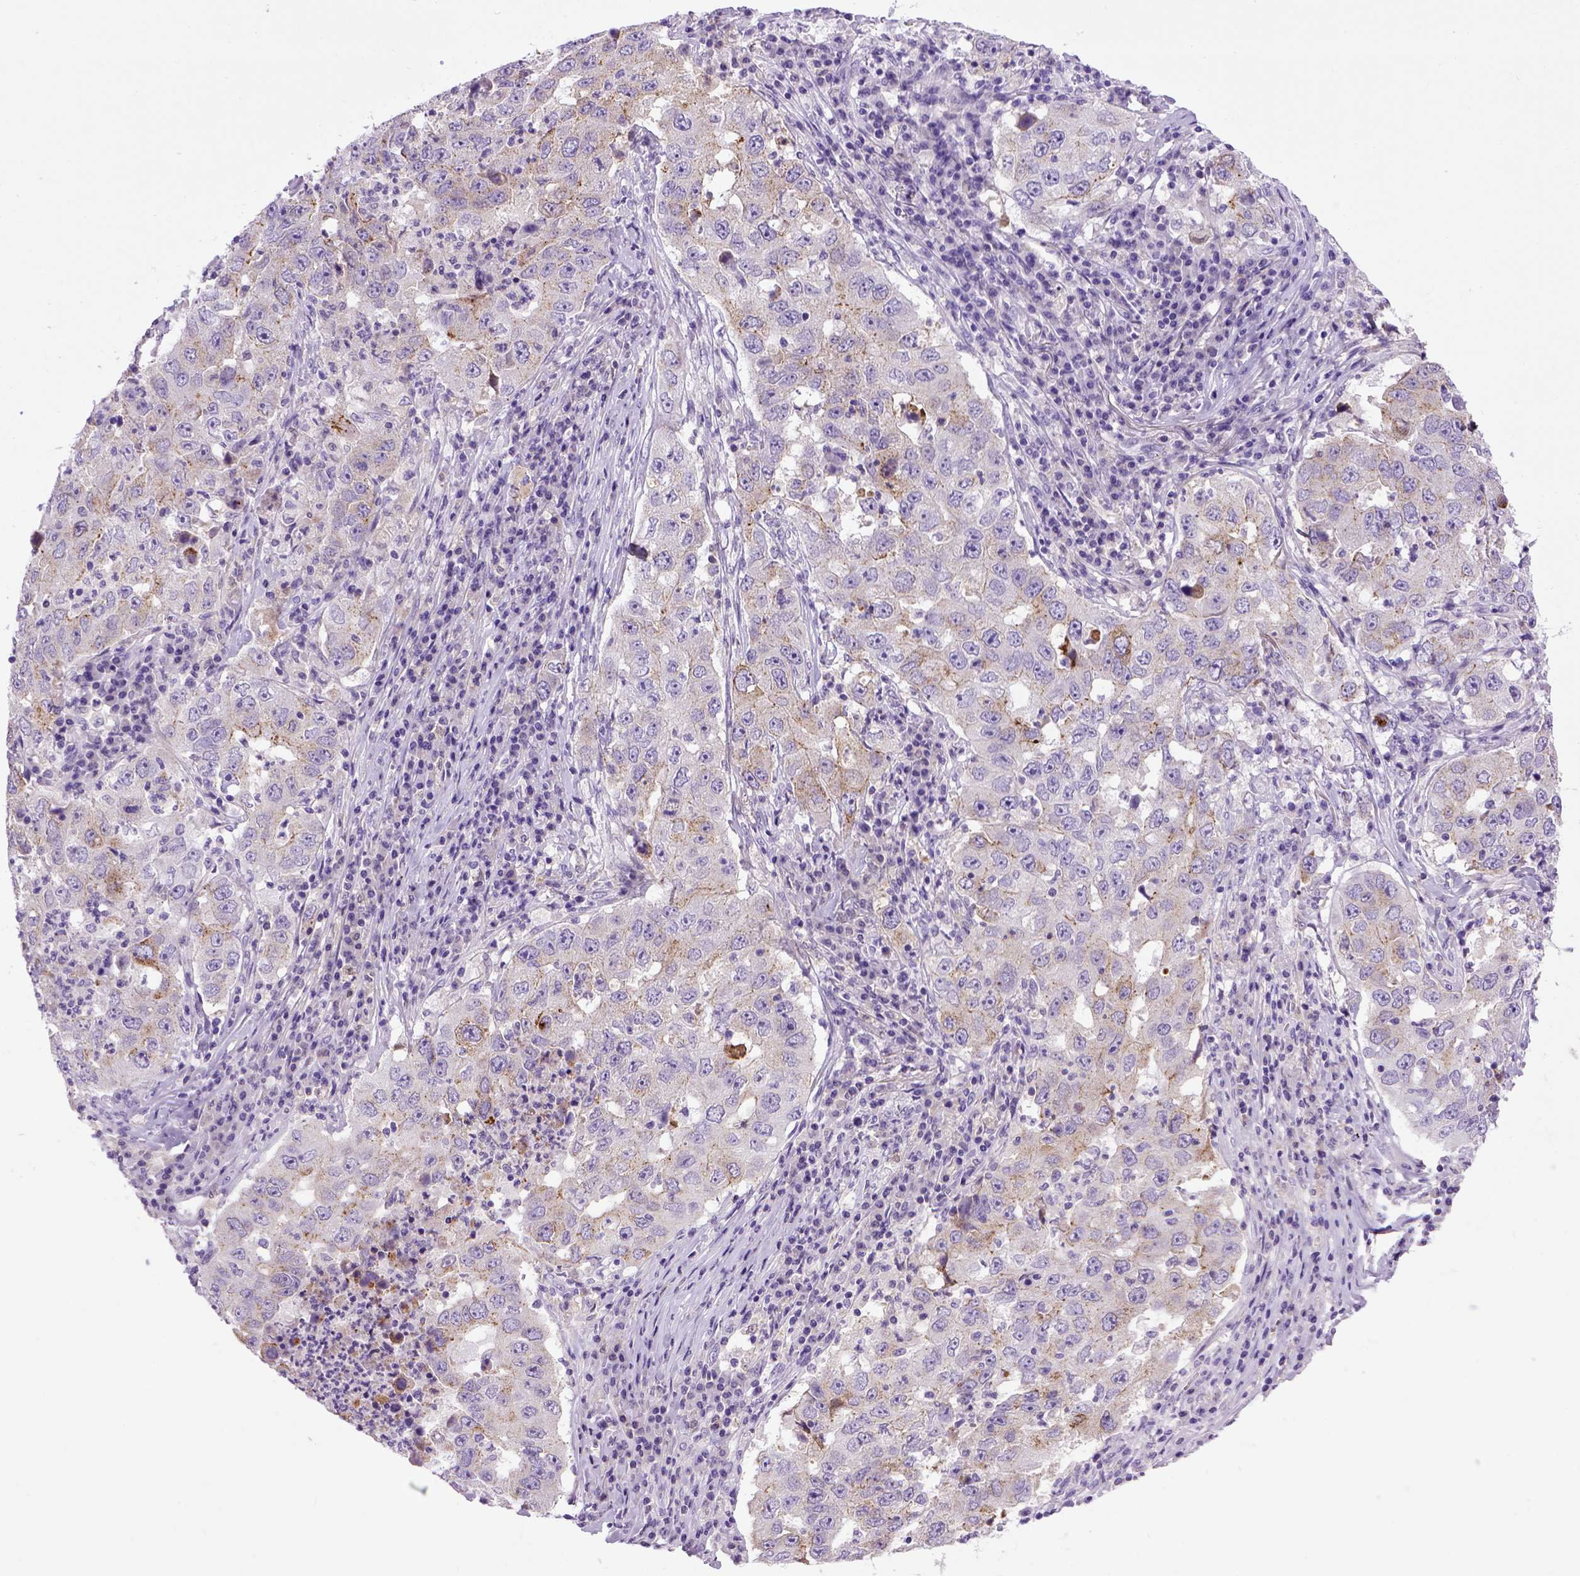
{"staining": {"intensity": "moderate", "quantity": "<25%", "location": "cytoplasmic/membranous"}, "tissue": "lung cancer", "cell_type": "Tumor cells", "image_type": "cancer", "snomed": [{"axis": "morphology", "description": "Adenocarcinoma, NOS"}, {"axis": "topography", "description": "Lung"}], "caption": "Immunohistochemical staining of lung cancer shows low levels of moderate cytoplasmic/membranous positivity in approximately <25% of tumor cells.", "gene": "CDH1", "patient": {"sex": "male", "age": 73}}